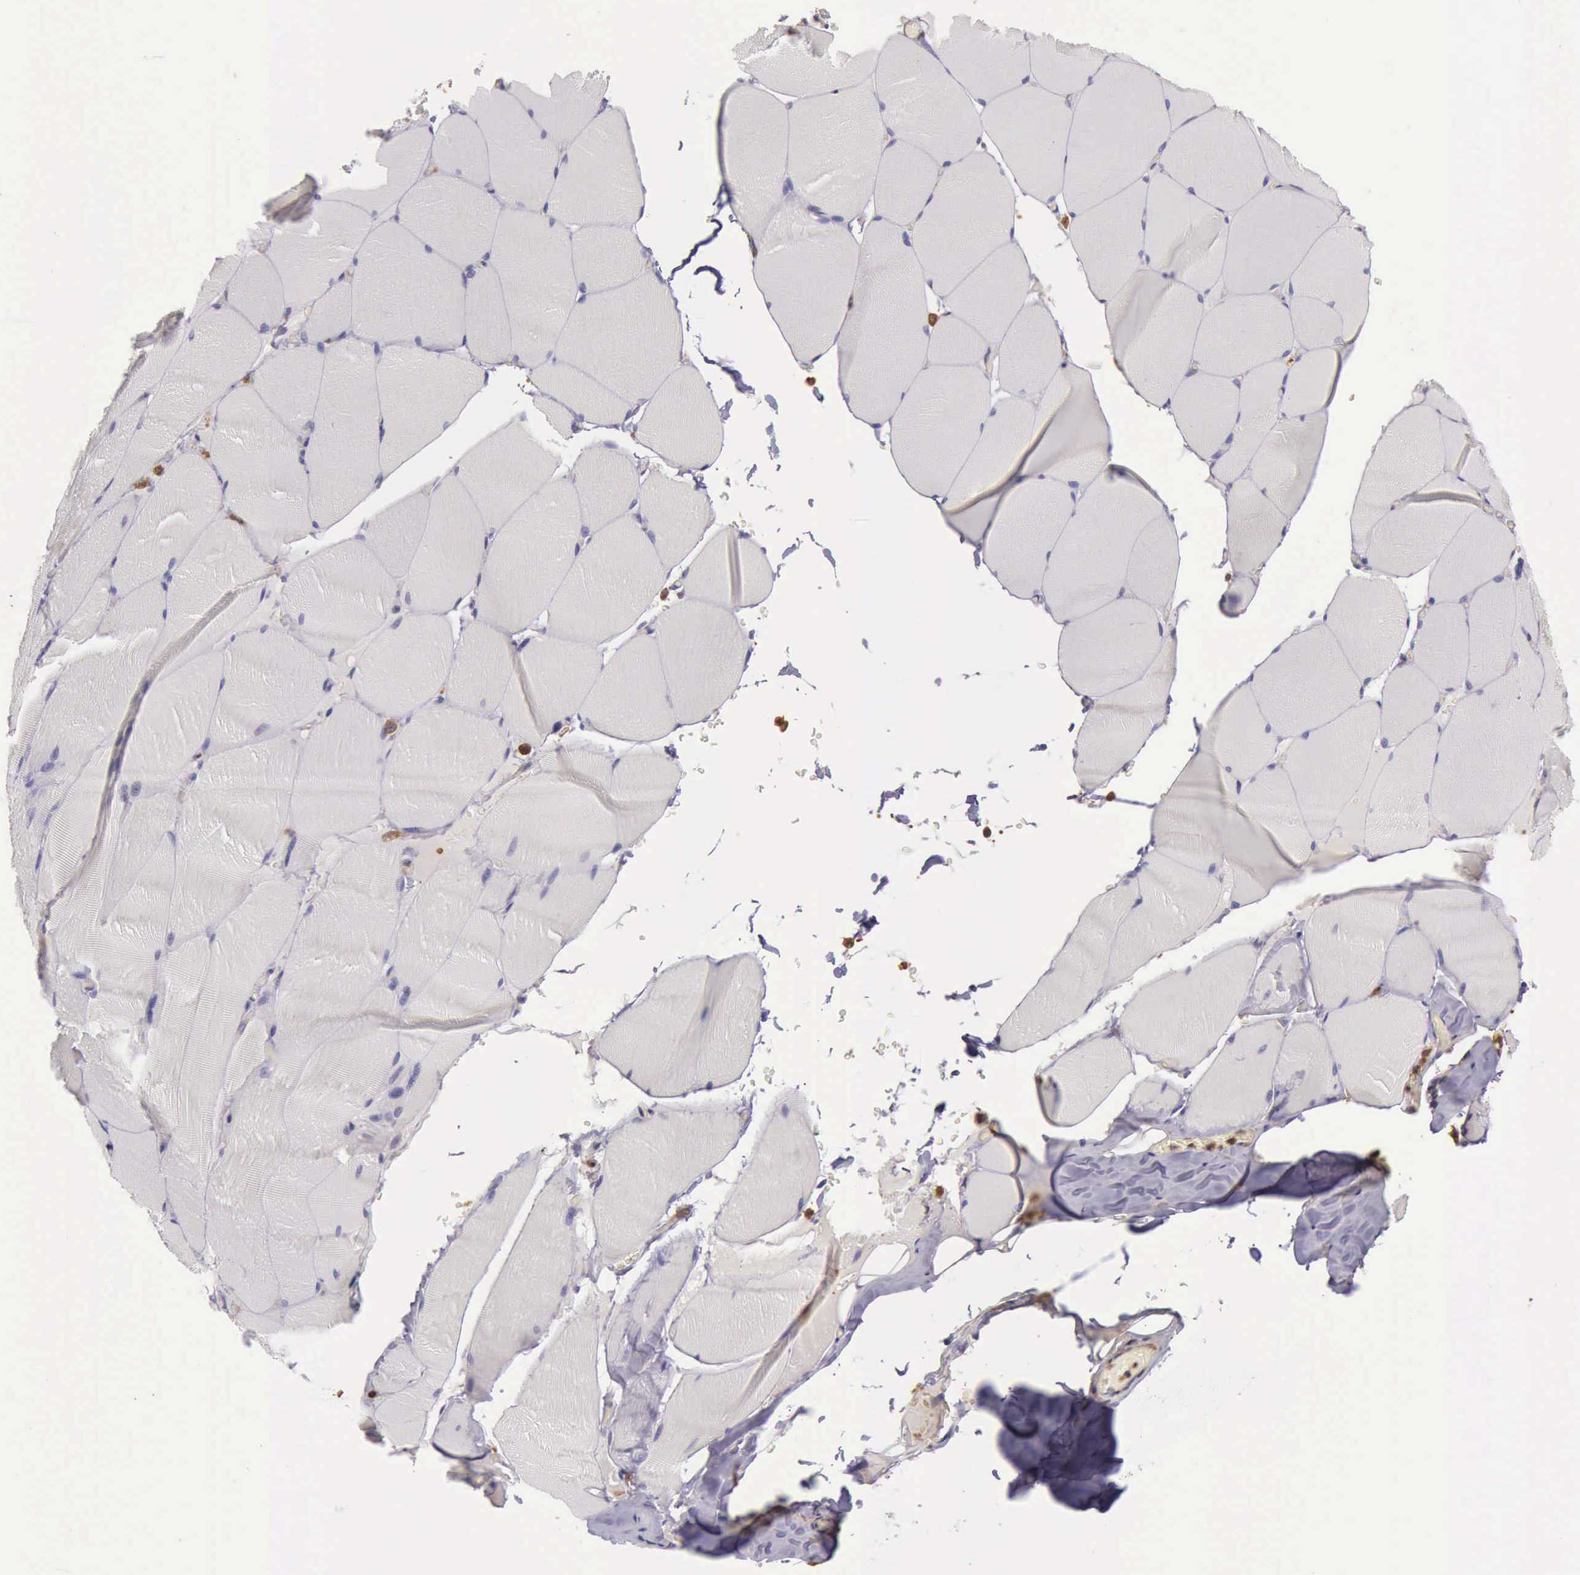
{"staining": {"intensity": "negative", "quantity": "none", "location": "none"}, "tissue": "skeletal muscle", "cell_type": "Myocytes", "image_type": "normal", "snomed": [{"axis": "morphology", "description": "Normal tissue, NOS"}, {"axis": "topography", "description": "Skeletal muscle"}], "caption": "Skeletal muscle stained for a protein using immunohistochemistry (IHC) exhibits no staining myocytes.", "gene": "ARHGAP4", "patient": {"sex": "male", "age": 71}}